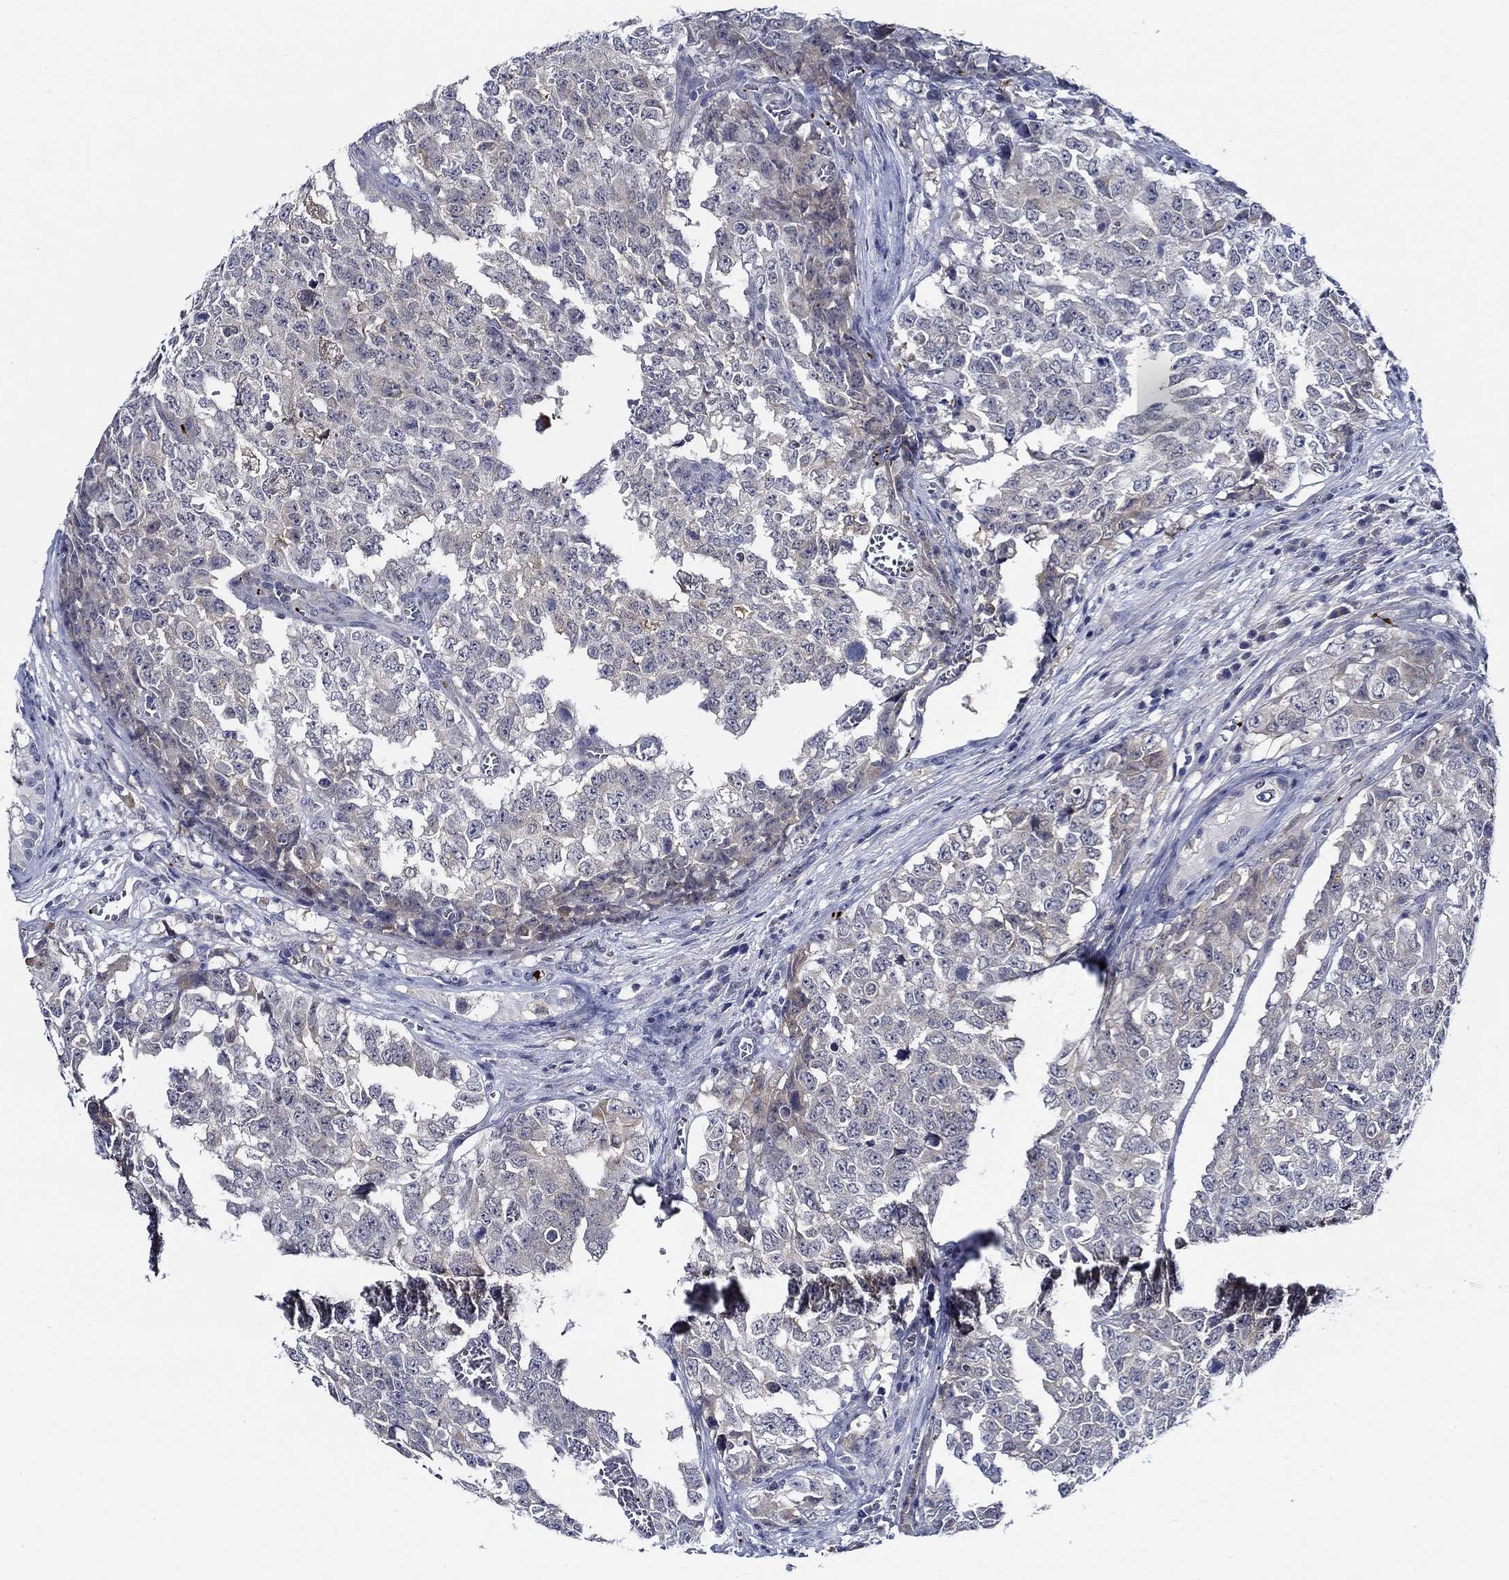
{"staining": {"intensity": "weak", "quantity": "<25%", "location": "cytoplasmic/membranous"}, "tissue": "testis cancer", "cell_type": "Tumor cells", "image_type": "cancer", "snomed": [{"axis": "morphology", "description": "Carcinoma, Embryonal, NOS"}, {"axis": "topography", "description": "Testis"}], "caption": "Immunohistochemistry (IHC) image of testis cancer (embryonal carcinoma) stained for a protein (brown), which demonstrates no expression in tumor cells. (DAB (3,3'-diaminobenzidine) immunohistochemistry (IHC) visualized using brightfield microscopy, high magnification).", "gene": "ALOX12", "patient": {"sex": "male", "age": 23}}